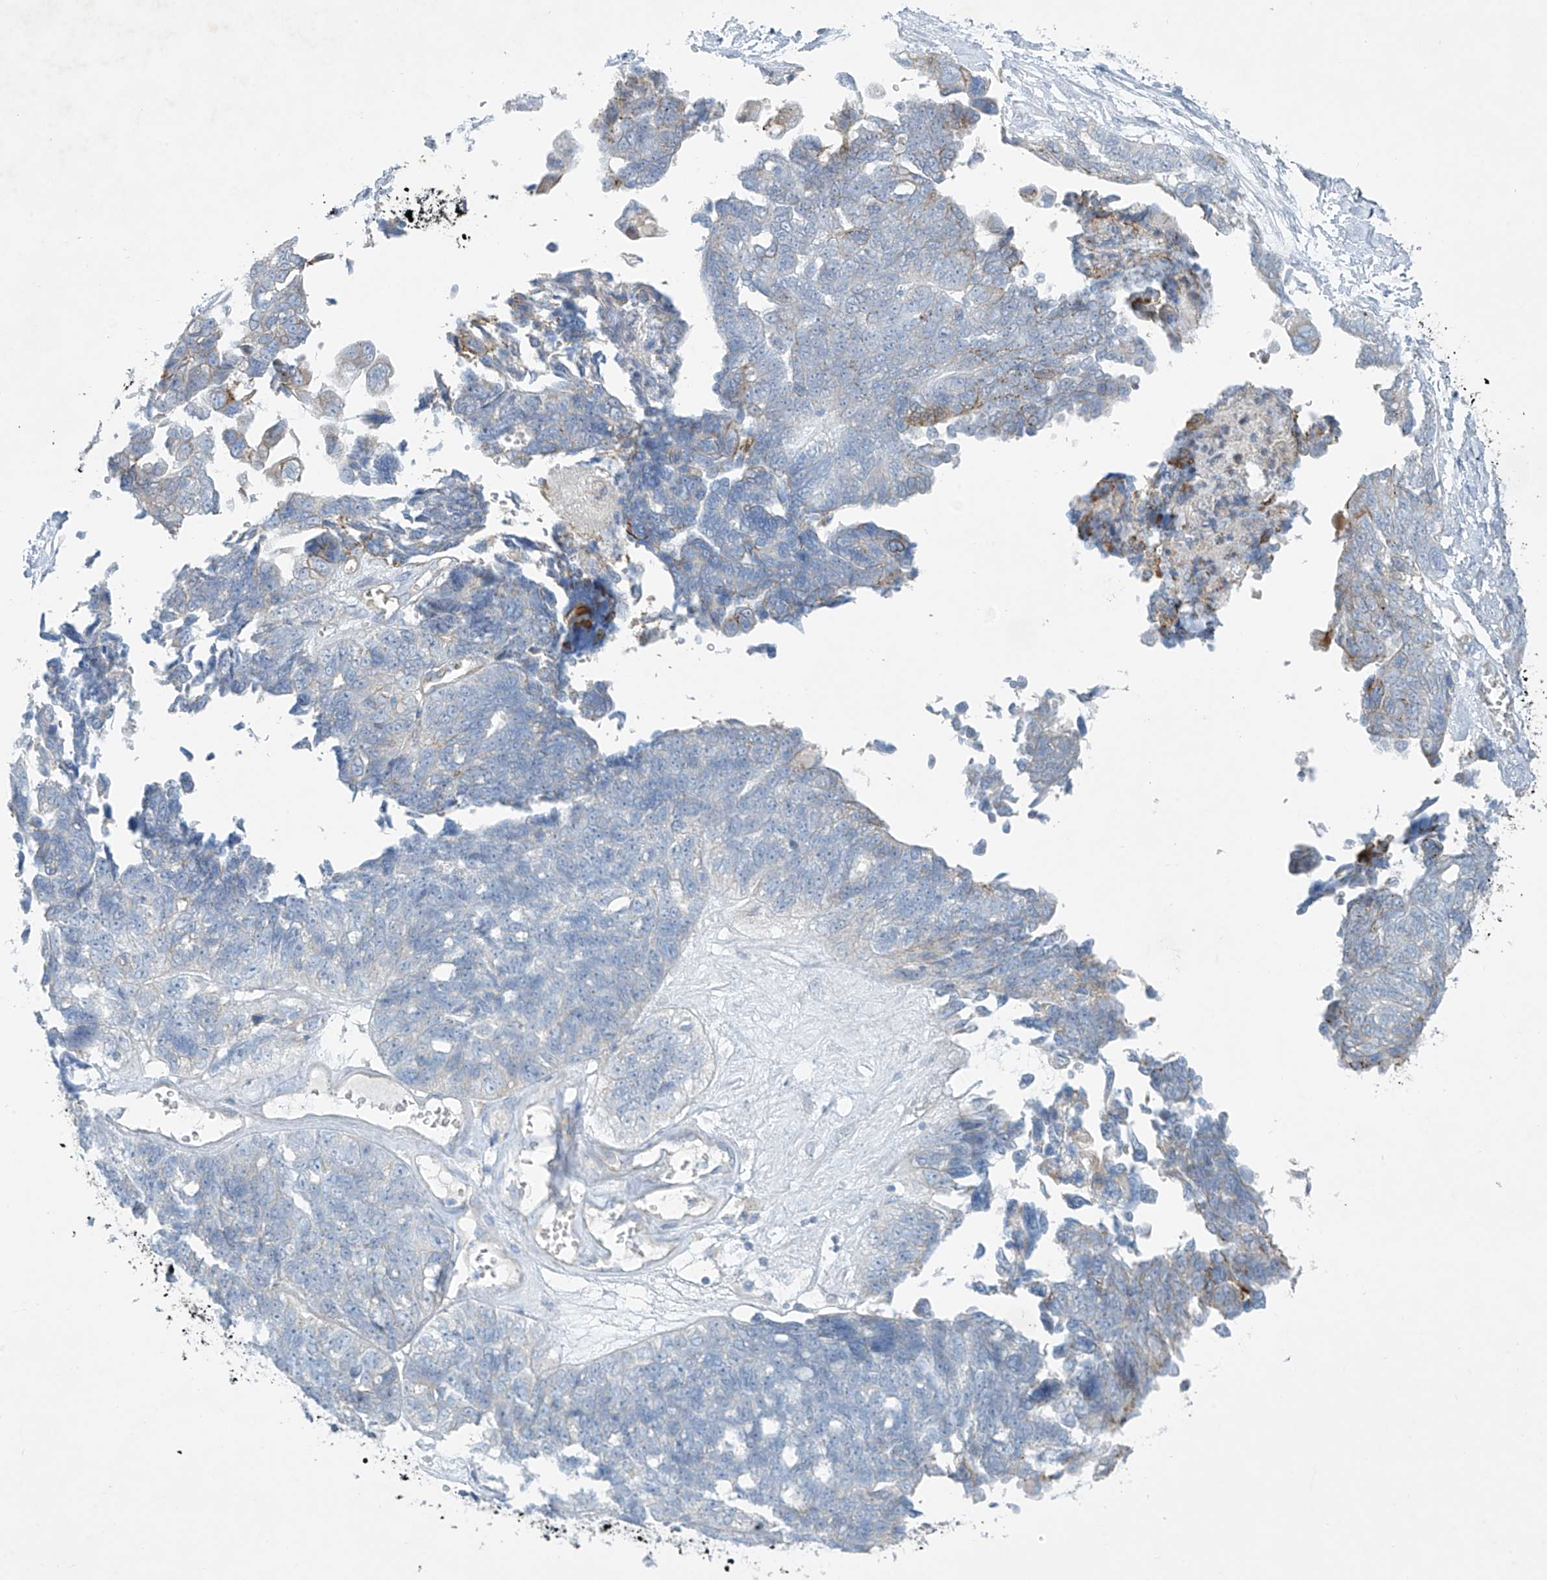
{"staining": {"intensity": "negative", "quantity": "none", "location": "none"}, "tissue": "ovarian cancer", "cell_type": "Tumor cells", "image_type": "cancer", "snomed": [{"axis": "morphology", "description": "Cystadenocarcinoma, serous, NOS"}, {"axis": "topography", "description": "Ovary"}], "caption": "High magnification brightfield microscopy of ovarian cancer stained with DAB (brown) and counterstained with hematoxylin (blue): tumor cells show no significant expression. (DAB (3,3'-diaminobenzidine) immunohistochemistry (IHC) visualized using brightfield microscopy, high magnification).", "gene": "VAMP5", "patient": {"sex": "female", "age": 79}}